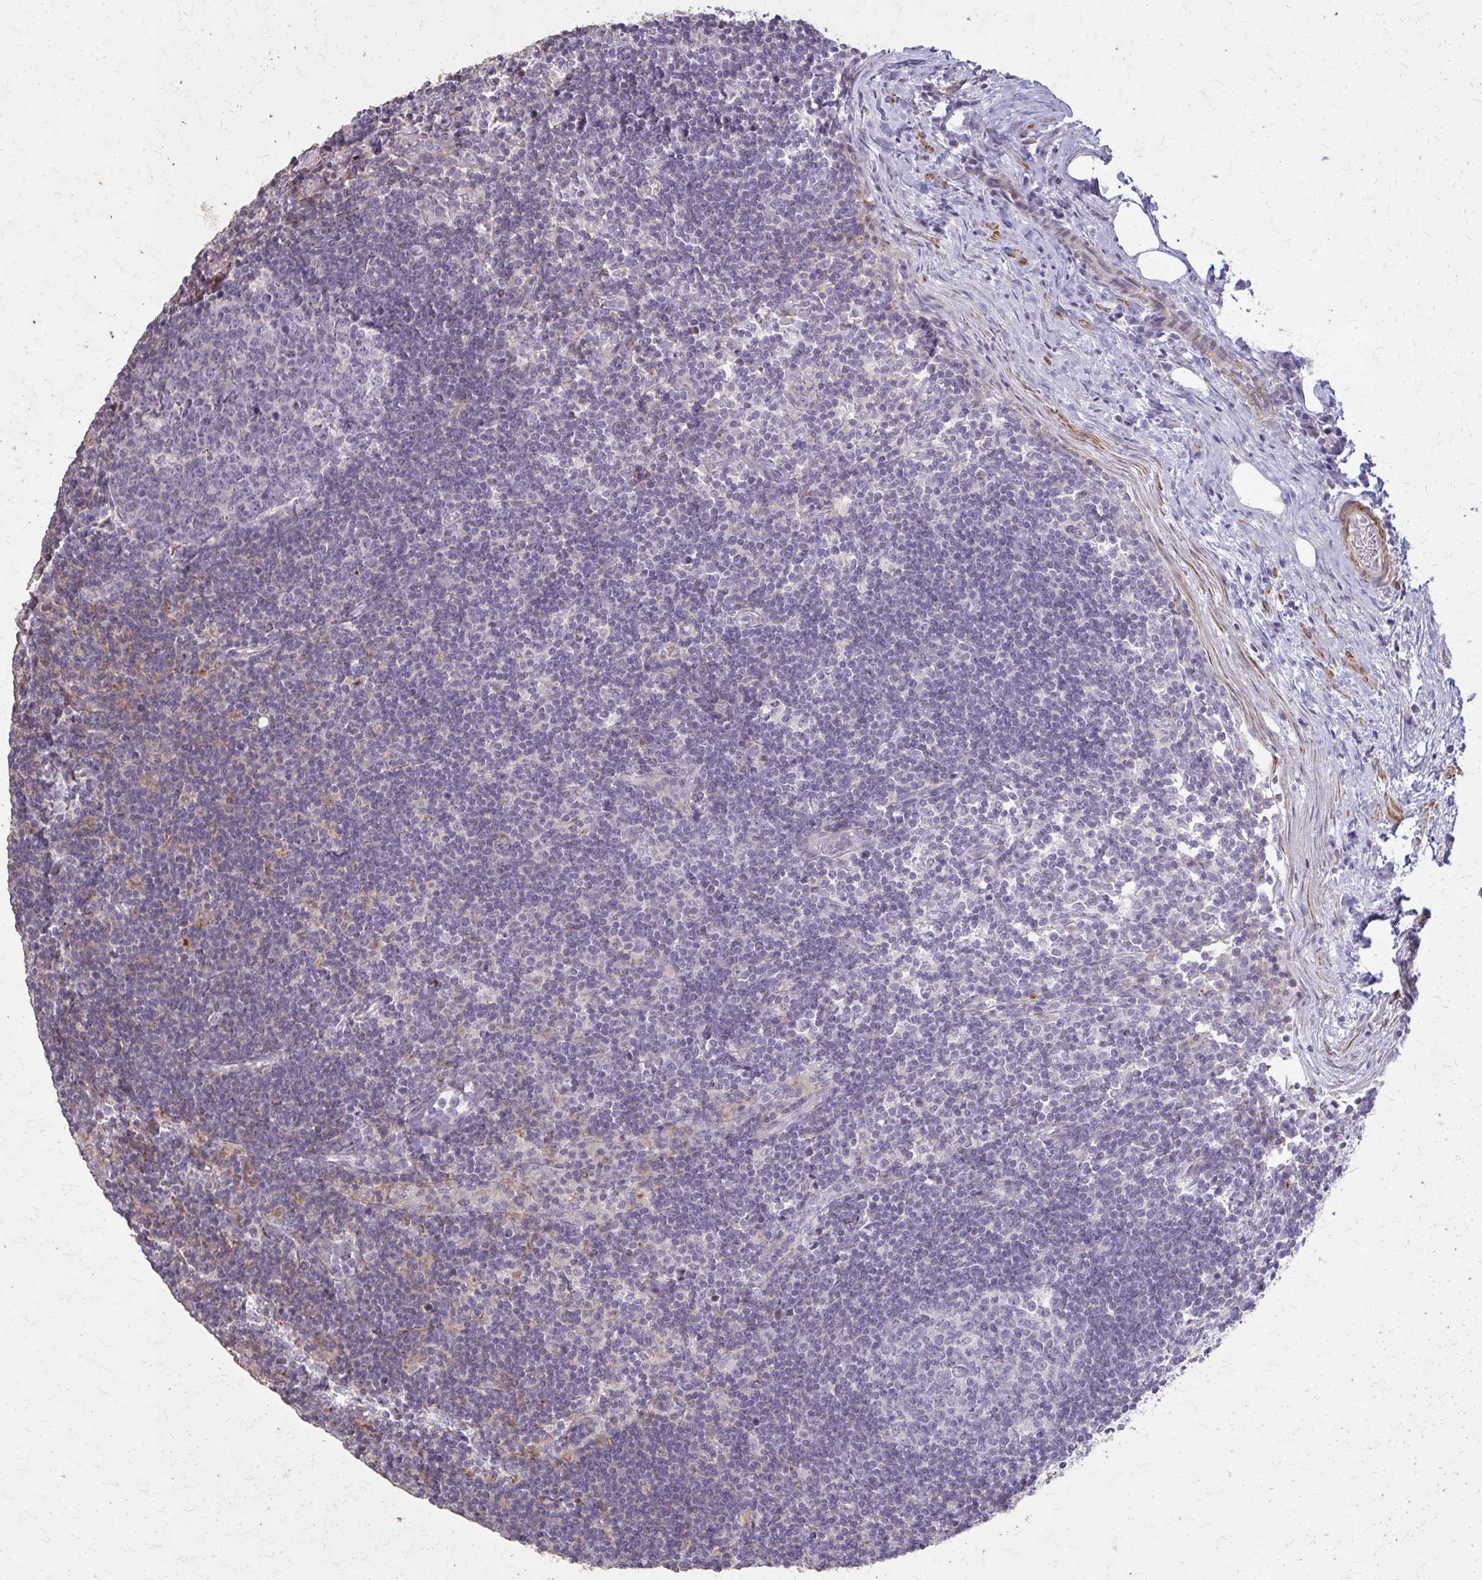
{"staining": {"intensity": "negative", "quantity": "none", "location": "none"}, "tissue": "lymph node", "cell_type": "Germinal center cells", "image_type": "normal", "snomed": [{"axis": "morphology", "description": "Normal tissue, NOS"}, {"axis": "topography", "description": "Lymph node"}], "caption": "Immunohistochemistry (IHC) image of unremarkable lymph node stained for a protein (brown), which demonstrates no positivity in germinal center cells. (DAB (3,3'-diaminobenzidine) immunohistochemistry (IHC) with hematoxylin counter stain).", "gene": "TENM4", "patient": {"sex": "male", "age": 67}}